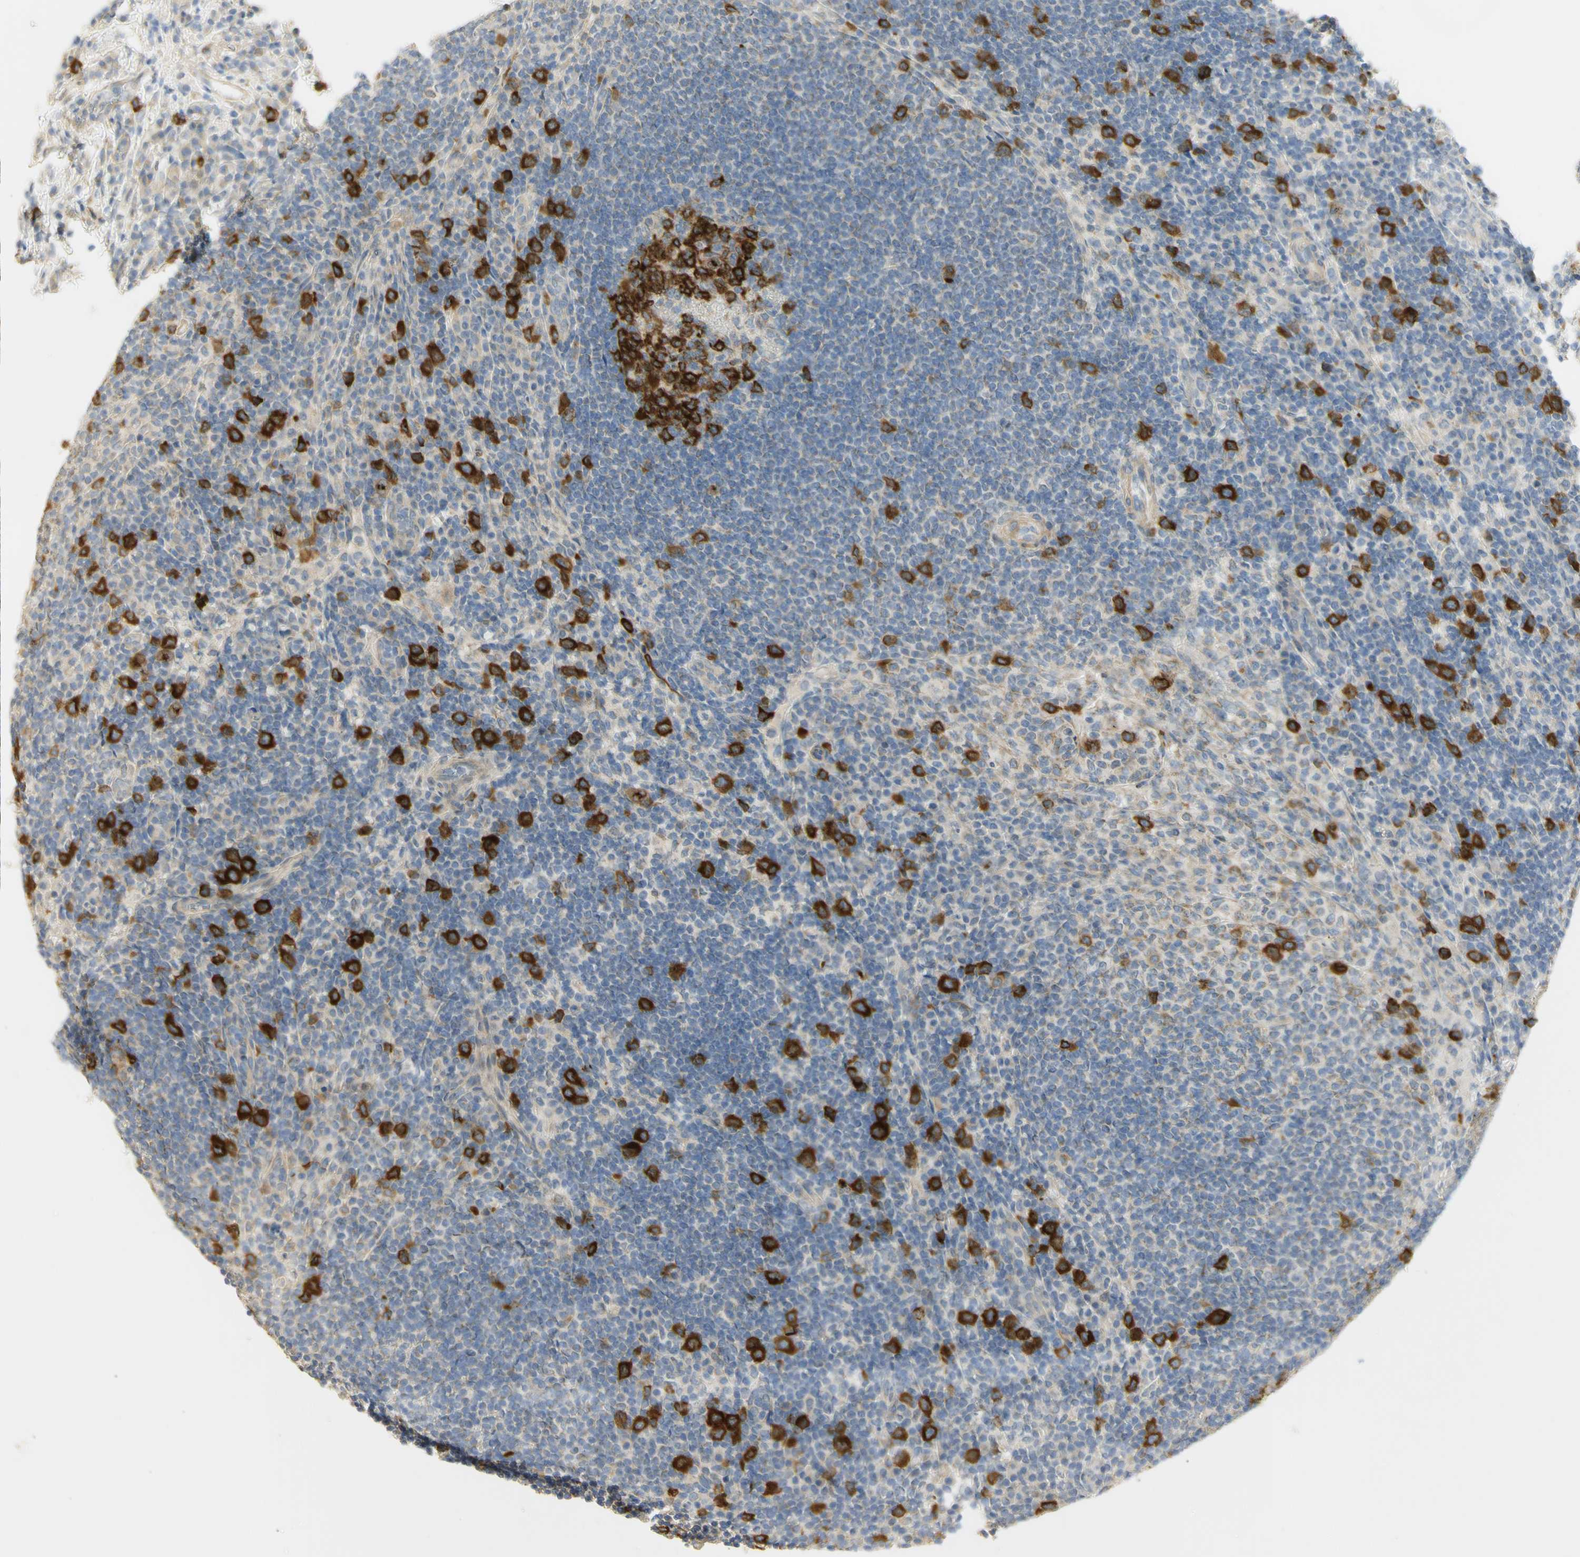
{"staining": {"intensity": "strong", "quantity": "25%-75%", "location": "cytoplasmic/membranous"}, "tissue": "lymph node", "cell_type": "Germinal center cells", "image_type": "normal", "snomed": [{"axis": "morphology", "description": "Normal tissue, NOS"}, {"axis": "topography", "description": "Lymph node"}], "caption": "Immunohistochemistry histopathology image of normal lymph node stained for a protein (brown), which shows high levels of strong cytoplasmic/membranous expression in approximately 25%-75% of germinal center cells.", "gene": "KIF11", "patient": {"sex": "female", "age": 53}}